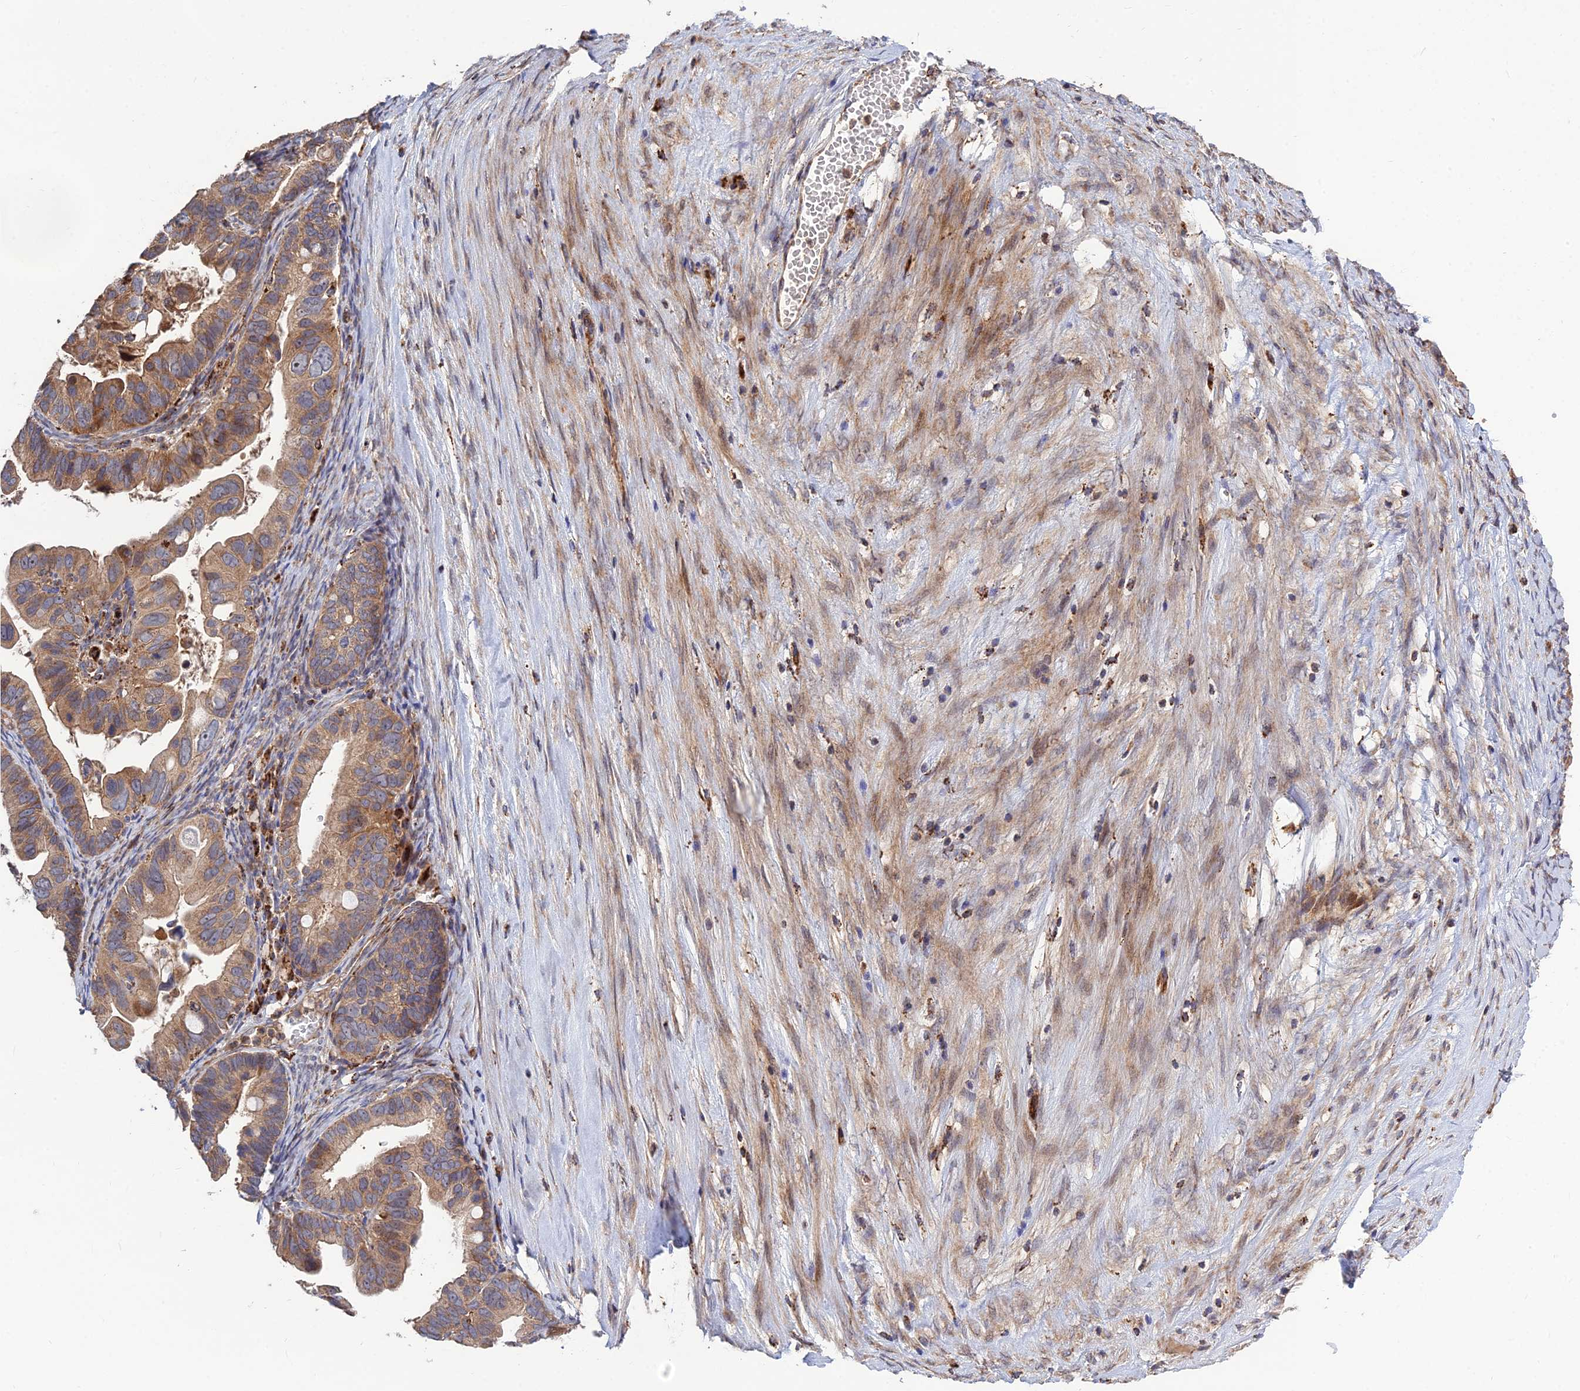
{"staining": {"intensity": "moderate", "quantity": "25%-75%", "location": "cytoplasmic/membranous"}, "tissue": "ovarian cancer", "cell_type": "Tumor cells", "image_type": "cancer", "snomed": [{"axis": "morphology", "description": "Cystadenocarcinoma, serous, NOS"}, {"axis": "topography", "description": "Ovary"}], "caption": "Protein staining of ovarian serous cystadenocarcinoma tissue reveals moderate cytoplasmic/membranous positivity in approximately 25%-75% of tumor cells.", "gene": "RIC8B", "patient": {"sex": "female", "age": 56}}